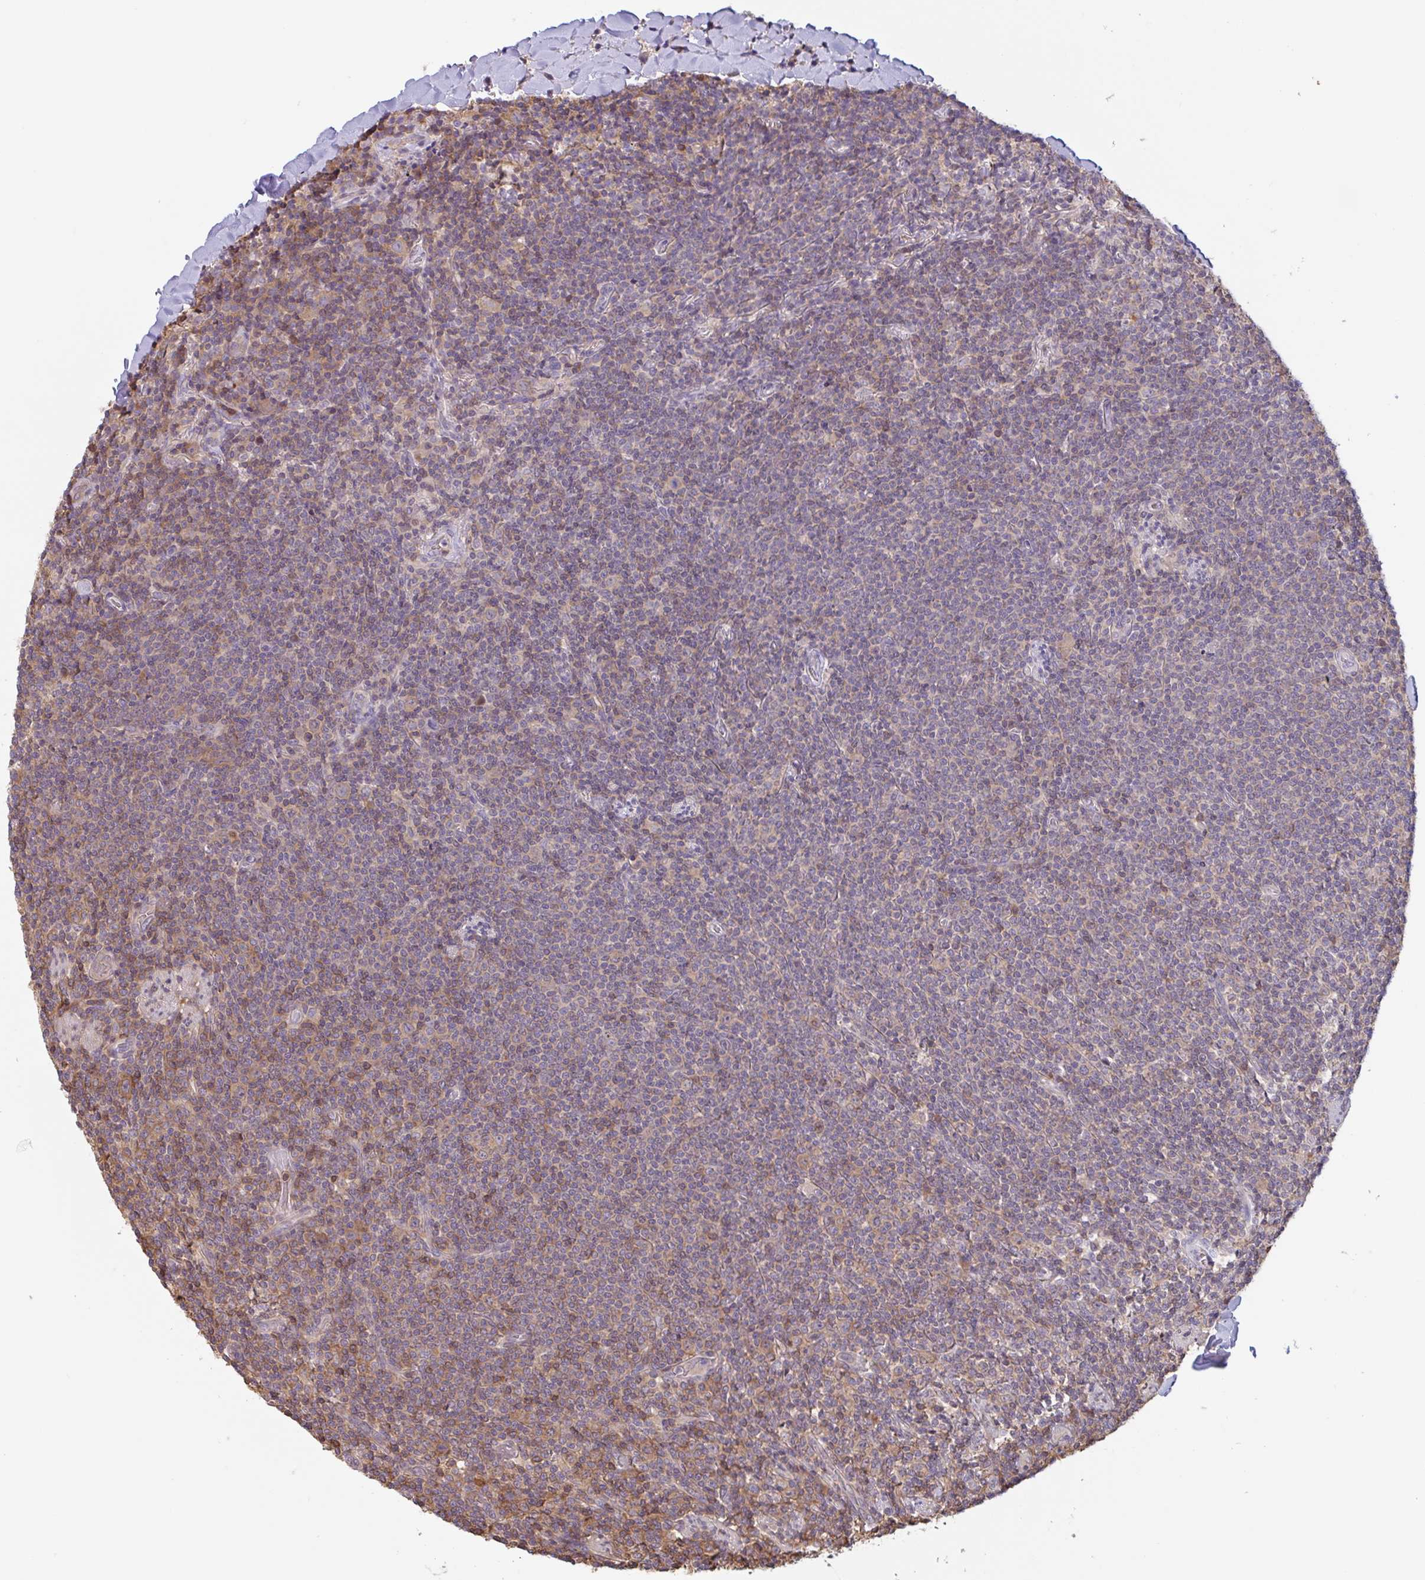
{"staining": {"intensity": "negative", "quantity": "none", "location": "none"}, "tissue": "lymphoma", "cell_type": "Tumor cells", "image_type": "cancer", "snomed": [{"axis": "morphology", "description": "Malignant lymphoma, non-Hodgkin's type, Low grade"}, {"axis": "topography", "description": "Lung"}], "caption": "Immunohistochemistry (IHC) image of human lymphoma stained for a protein (brown), which reveals no positivity in tumor cells.", "gene": "OTOP2", "patient": {"sex": "female", "age": 71}}